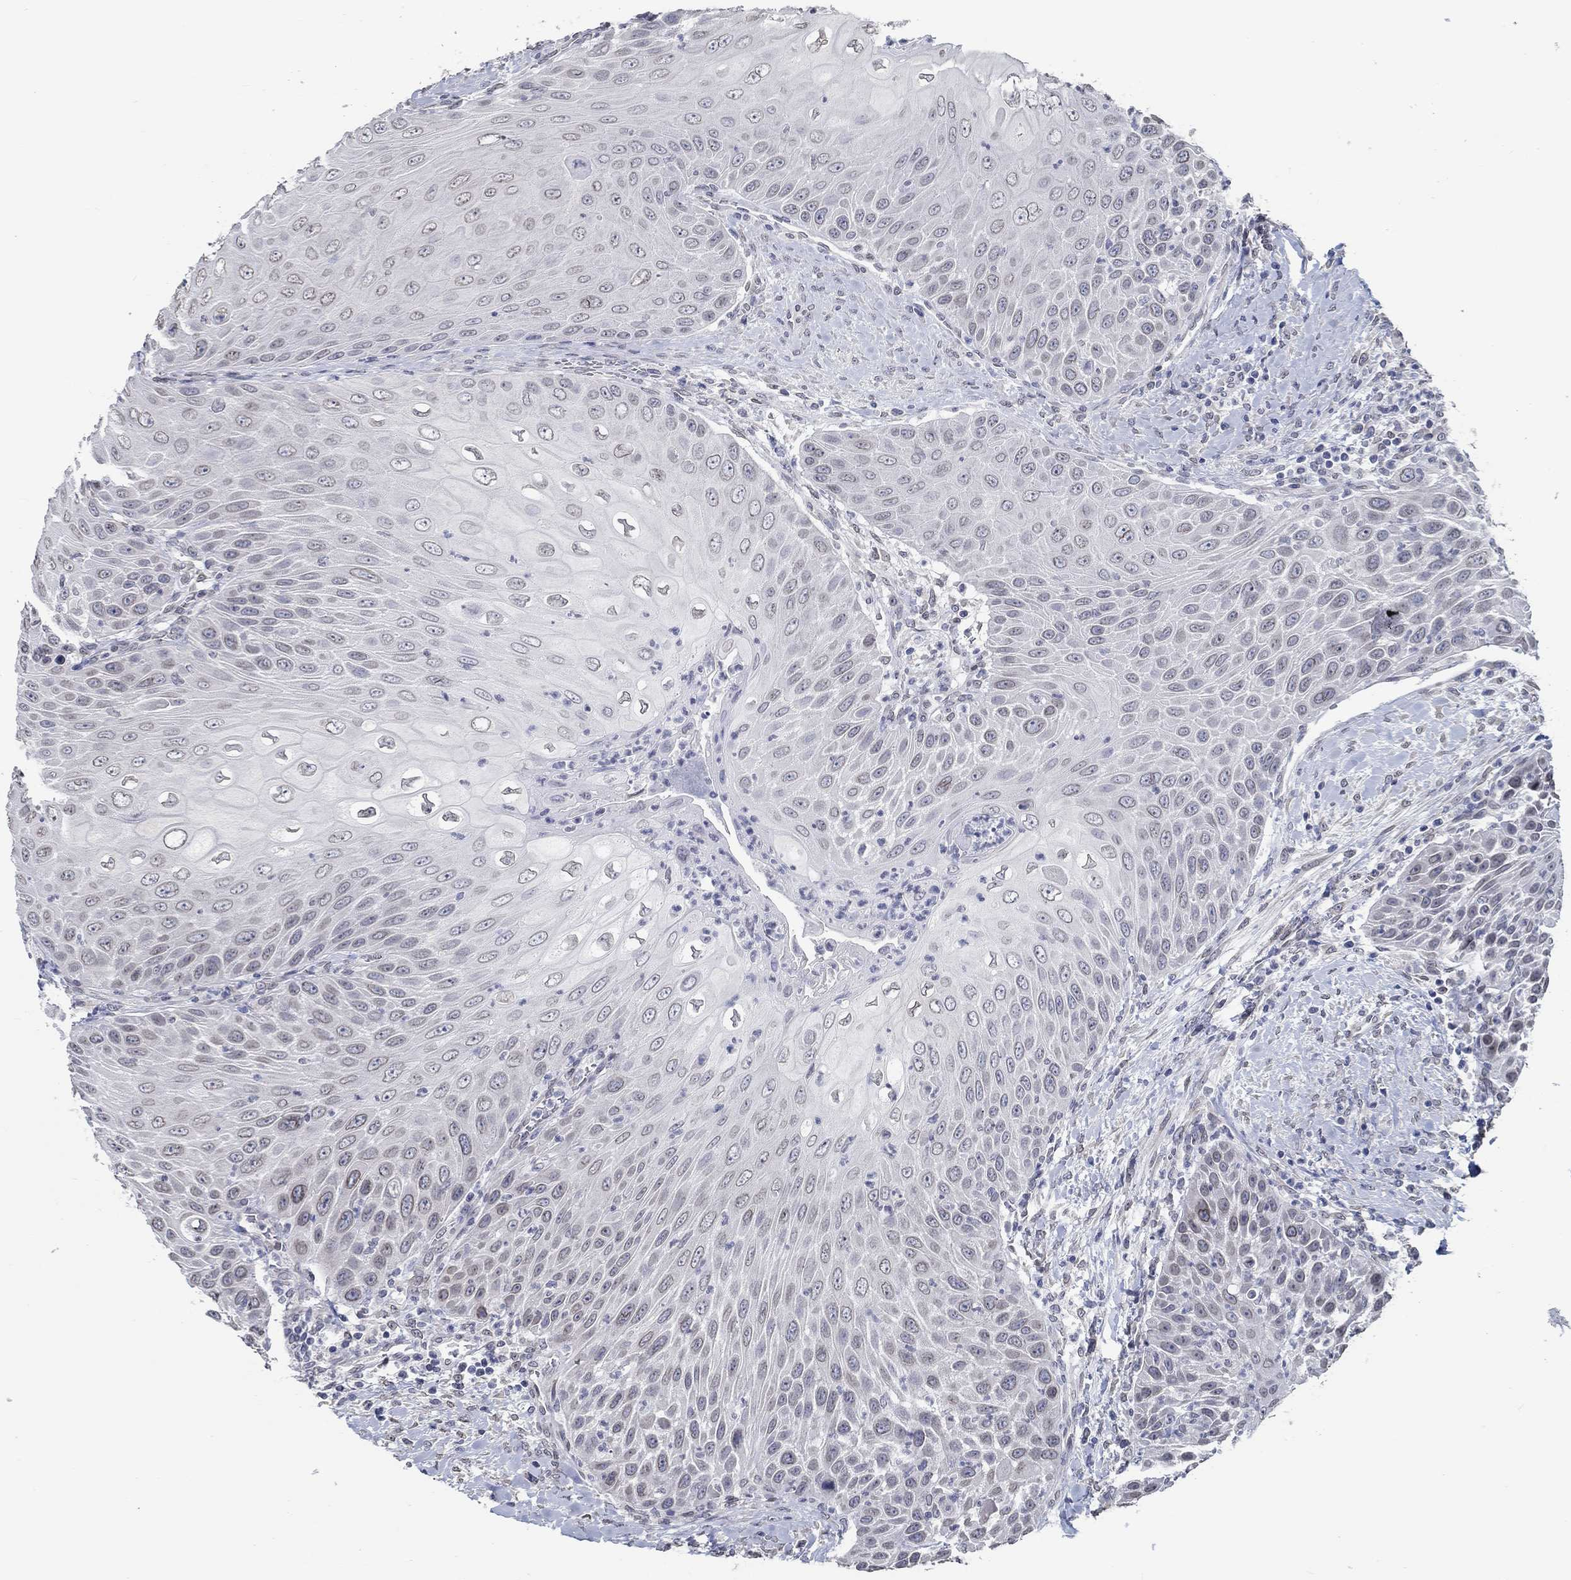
{"staining": {"intensity": "negative", "quantity": "none", "location": "none"}, "tissue": "head and neck cancer", "cell_type": "Tumor cells", "image_type": "cancer", "snomed": [{"axis": "morphology", "description": "Squamous cell carcinoma, NOS"}, {"axis": "topography", "description": "Head-Neck"}], "caption": "Immunohistochemistry (IHC) image of head and neck cancer (squamous cell carcinoma) stained for a protein (brown), which reveals no positivity in tumor cells. The staining was performed using DAB to visualize the protein expression in brown, while the nuclei were stained in blue with hematoxylin (Magnification: 20x).", "gene": "NUP155", "patient": {"sex": "male", "age": 69}}